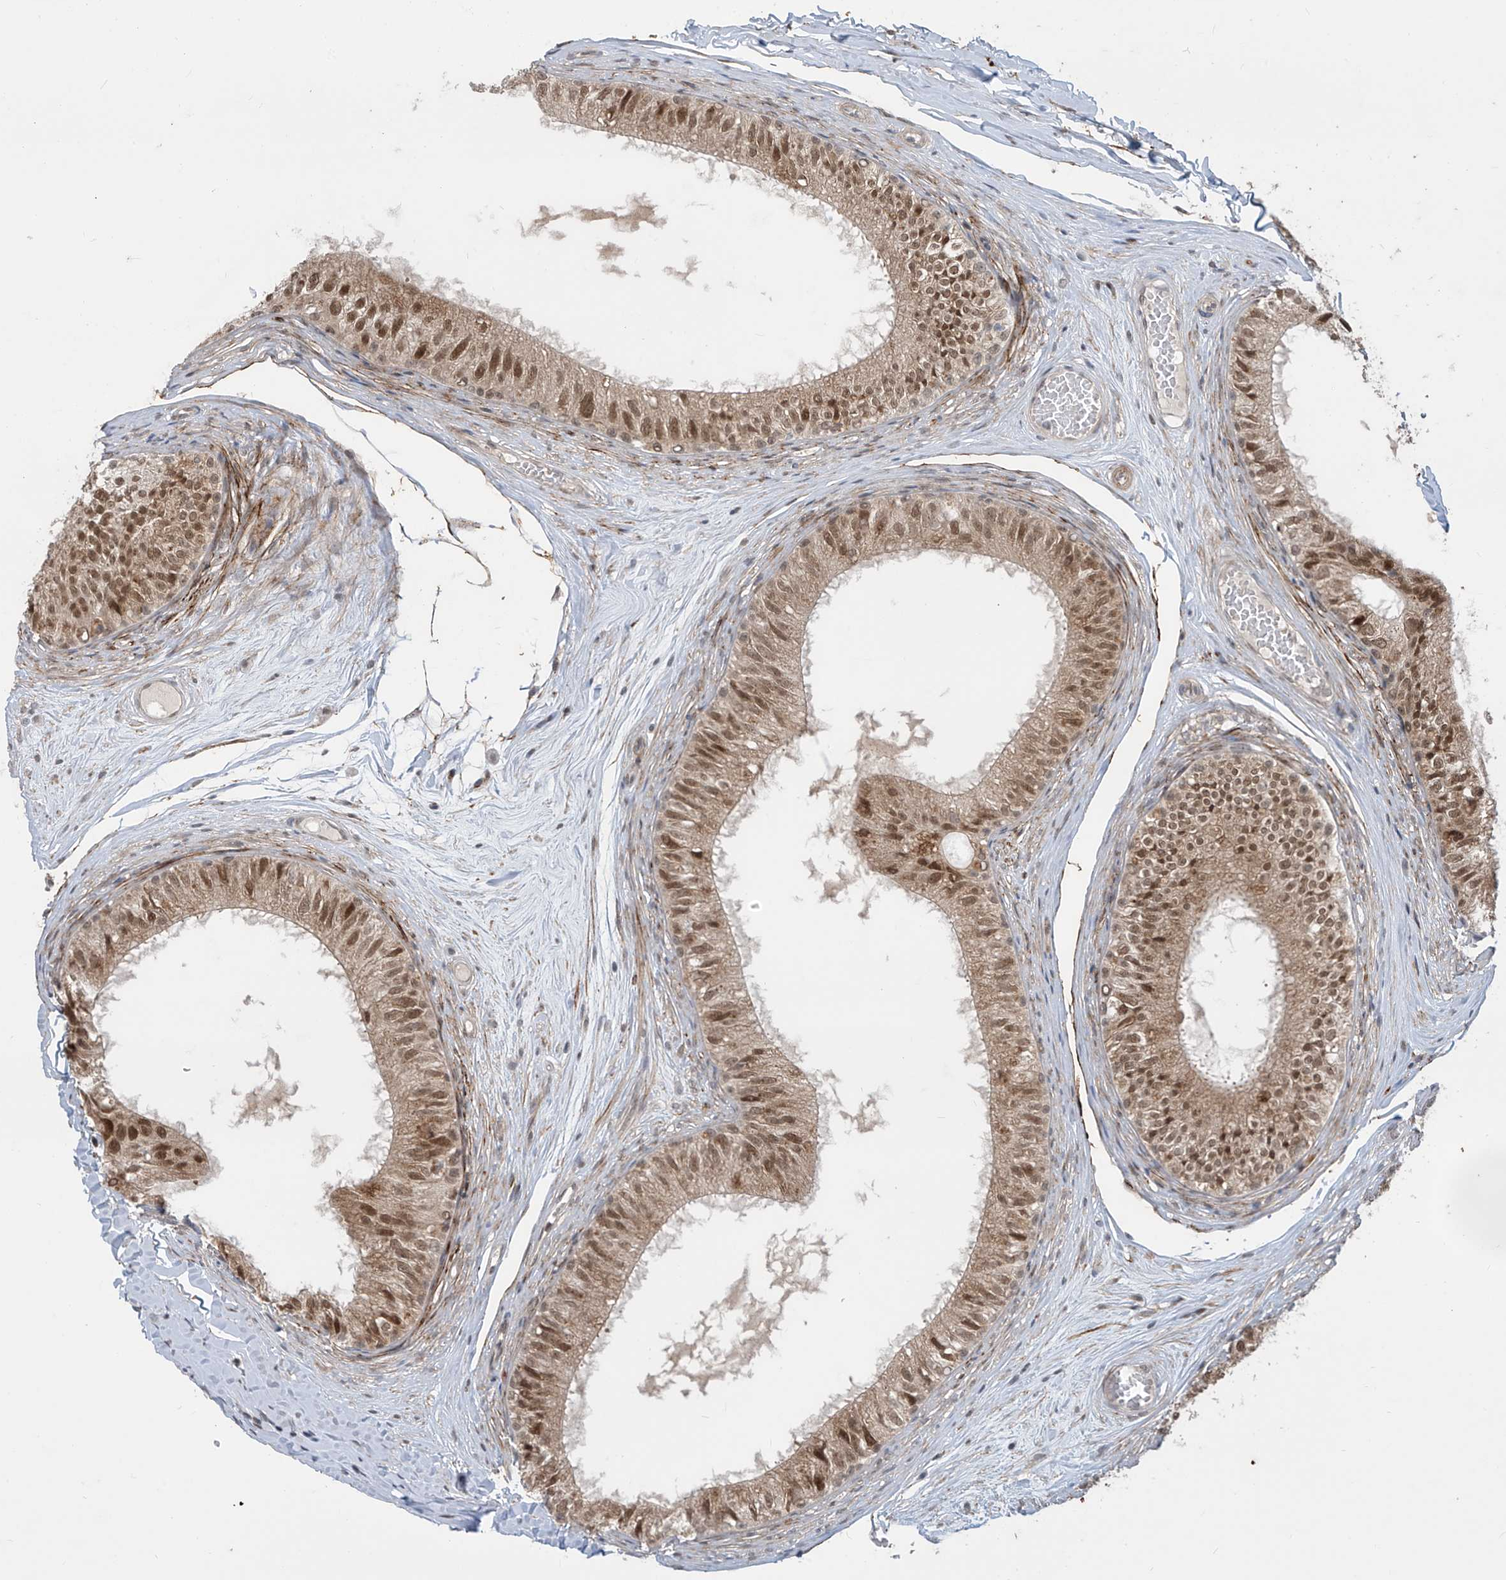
{"staining": {"intensity": "moderate", "quantity": ">75%", "location": "nuclear"}, "tissue": "epididymis", "cell_type": "Glandular cells", "image_type": "normal", "snomed": [{"axis": "morphology", "description": "Normal tissue, NOS"}, {"axis": "morphology", "description": "Seminoma in situ"}, {"axis": "topography", "description": "Testis"}, {"axis": "topography", "description": "Epididymis"}], "caption": "Glandular cells demonstrate moderate nuclear positivity in approximately >75% of cells in unremarkable epididymis.", "gene": "LAGE3", "patient": {"sex": "male", "age": 28}}